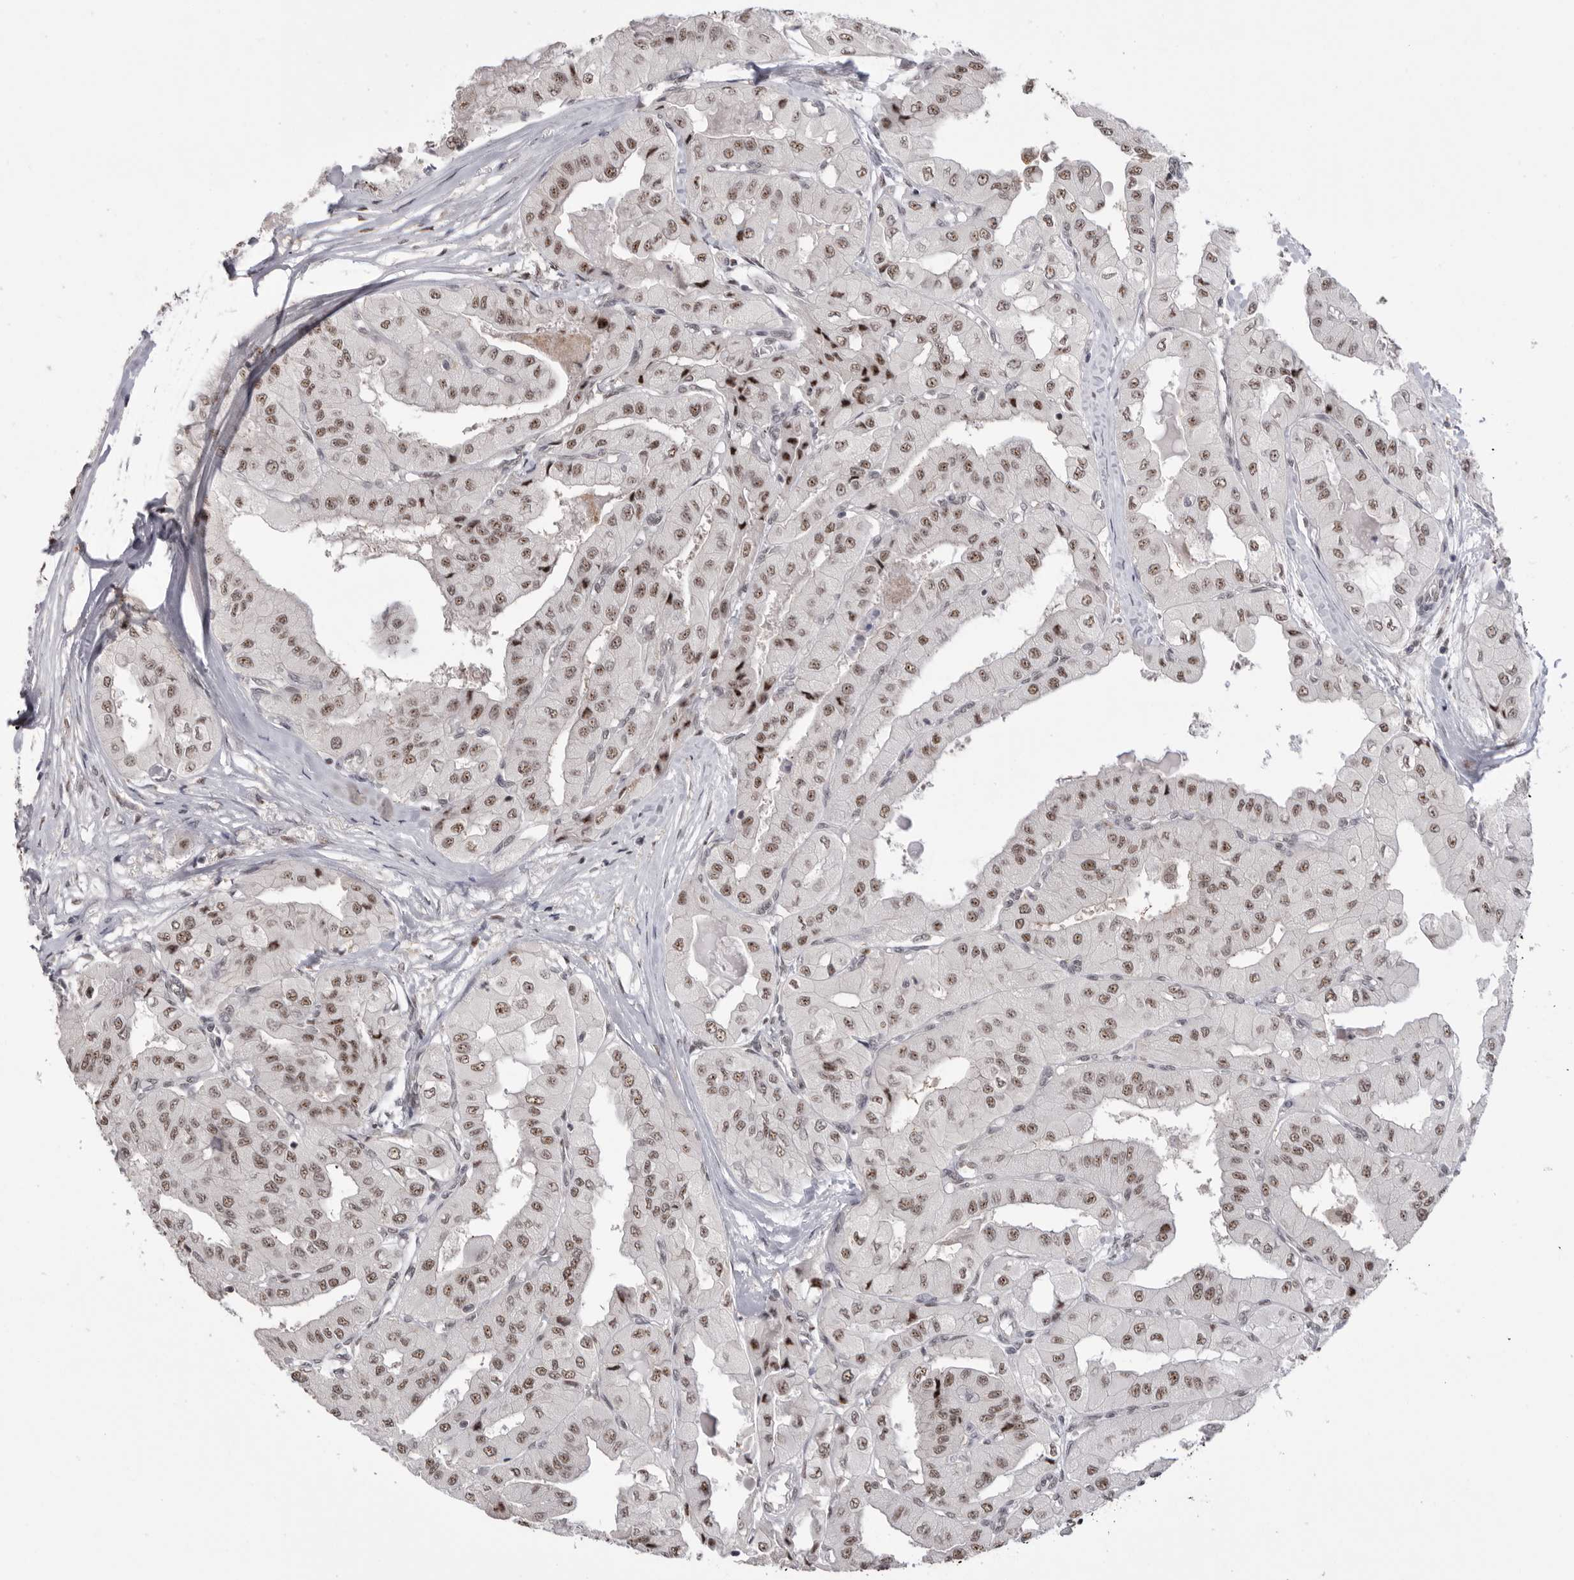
{"staining": {"intensity": "moderate", "quantity": ">75%", "location": "nuclear"}, "tissue": "thyroid cancer", "cell_type": "Tumor cells", "image_type": "cancer", "snomed": [{"axis": "morphology", "description": "Papillary adenocarcinoma, NOS"}, {"axis": "topography", "description": "Thyroid gland"}], "caption": "Human papillary adenocarcinoma (thyroid) stained for a protein (brown) displays moderate nuclear positive staining in about >75% of tumor cells.", "gene": "BCLAF3", "patient": {"sex": "female", "age": 59}}